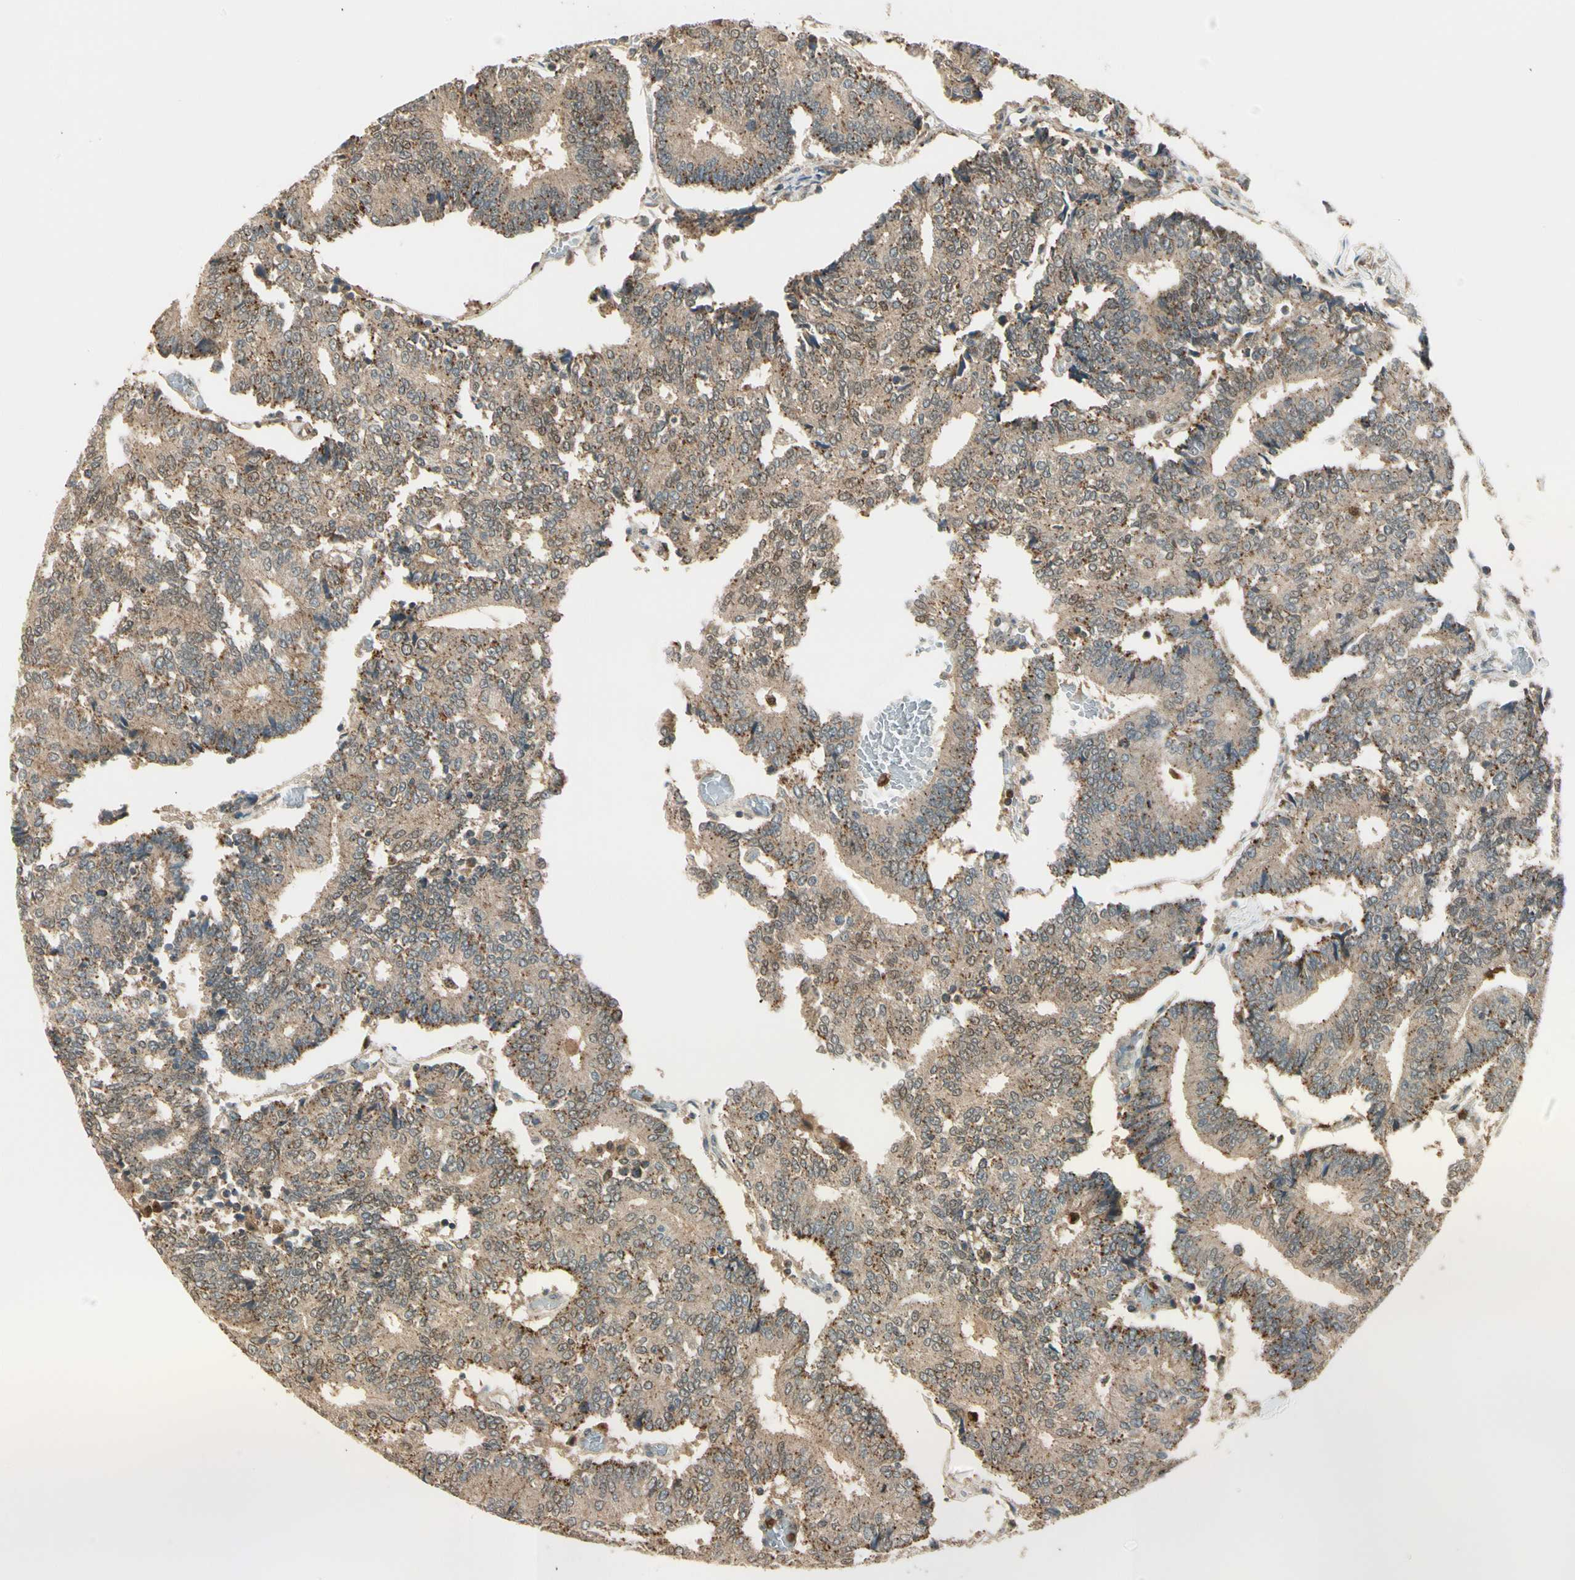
{"staining": {"intensity": "moderate", "quantity": "<25%", "location": "cytoplasmic/membranous"}, "tissue": "prostate cancer", "cell_type": "Tumor cells", "image_type": "cancer", "snomed": [{"axis": "morphology", "description": "Adenocarcinoma, High grade"}, {"axis": "topography", "description": "Prostate"}], "caption": "Prostate cancer (adenocarcinoma (high-grade)) stained for a protein reveals moderate cytoplasmic/membranous positivity in tumor cells.", "gene": "LTA4H", "patient": {"sex": "male", "age": 55}}